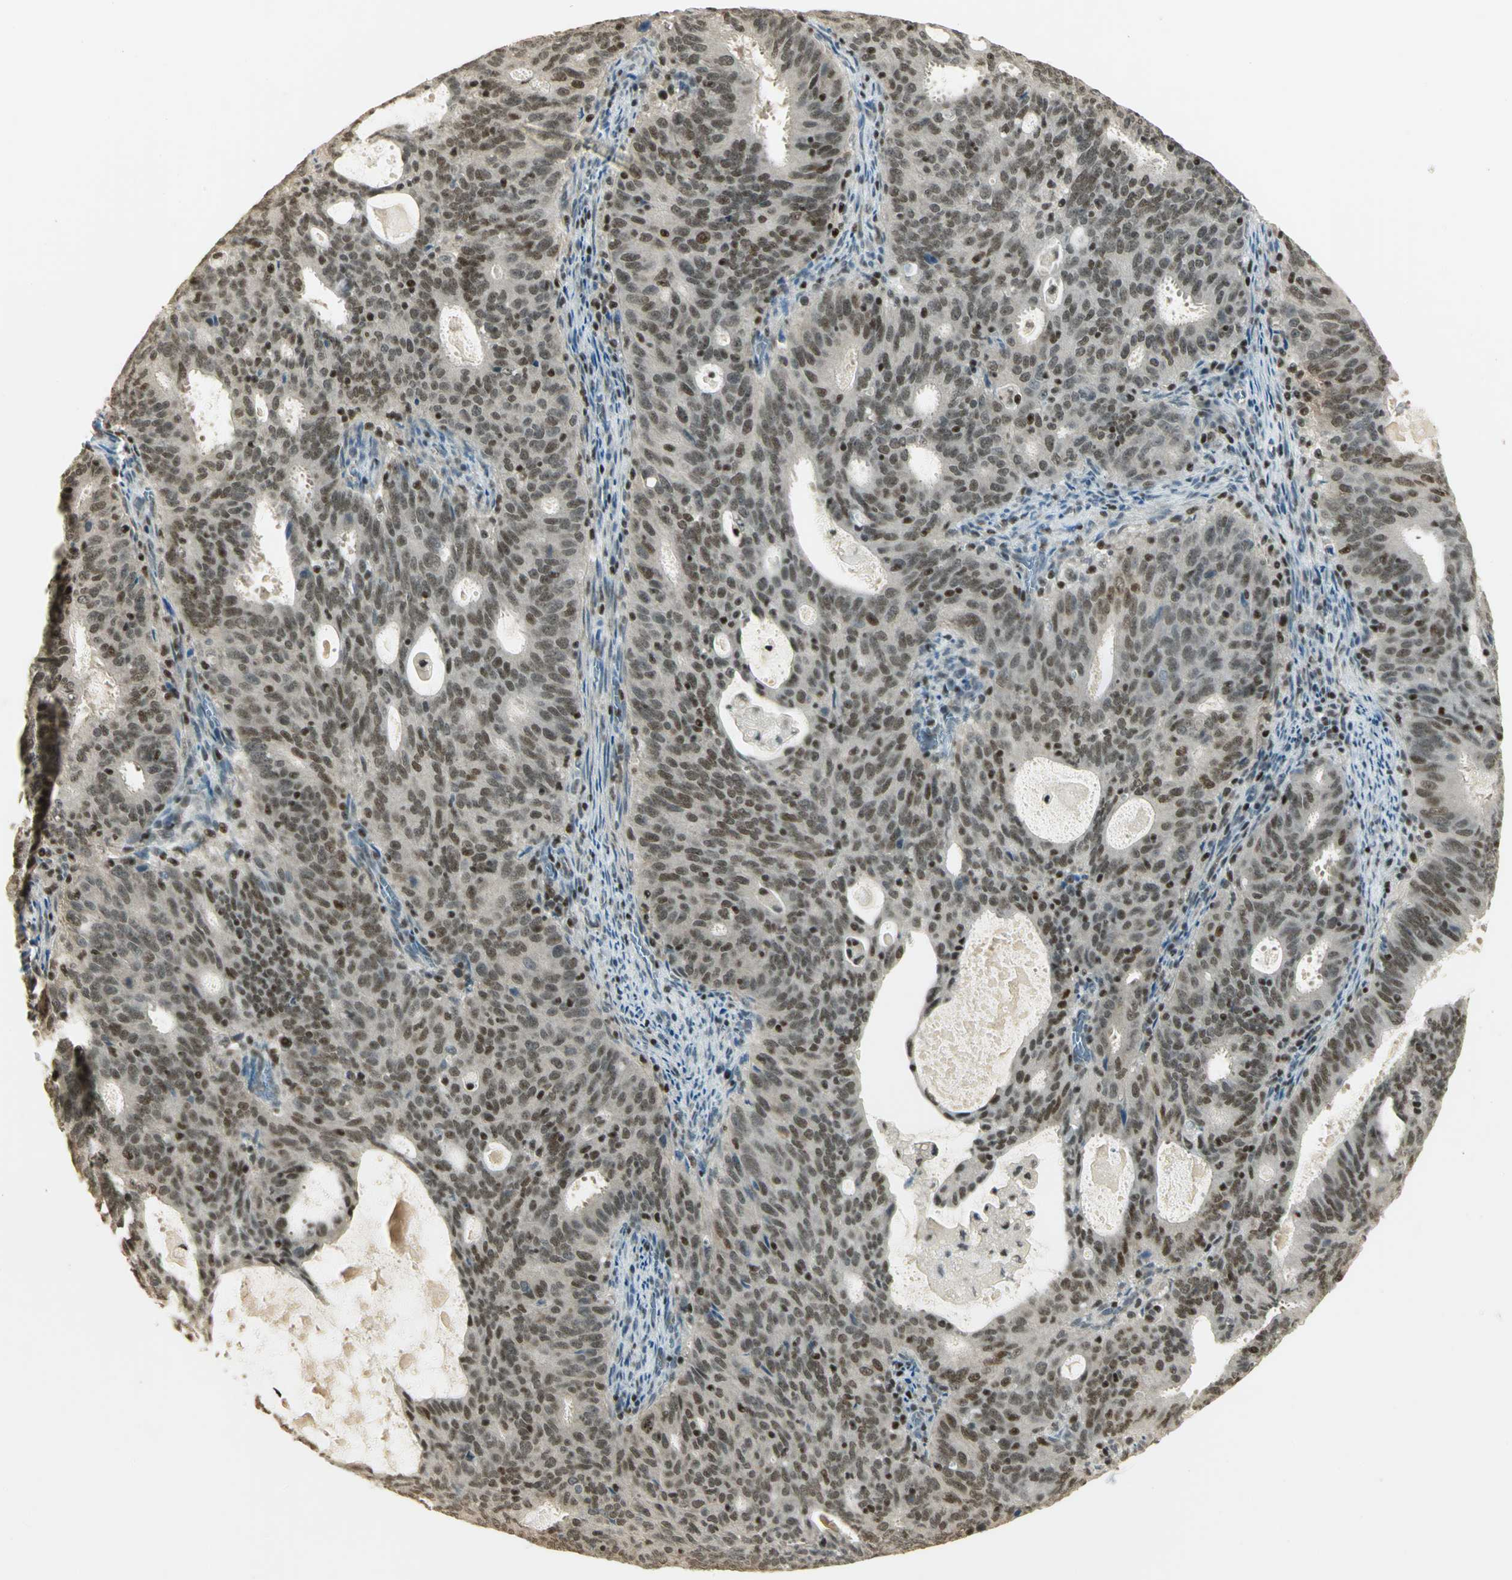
{"staining": {"intensity": "strong", "quantity": ">75%", "location": "nuclear"}, "tissue": "cervical cancer", "cell_type": "Tumor cells", "image_type": "cancer", "snomed": [{"axis": "morphology", "description": "Adenocarcinoma, NOS"}, {"axis": "topography", "description": "Cervix"}], "caption": "Cervical cancer stained for a protein (brown) demonstrates strong nuclear positive expression in approximately >75% of tumor cells.", "gene": "ELF1", "patient": {"sex": "female", "age": 44}}